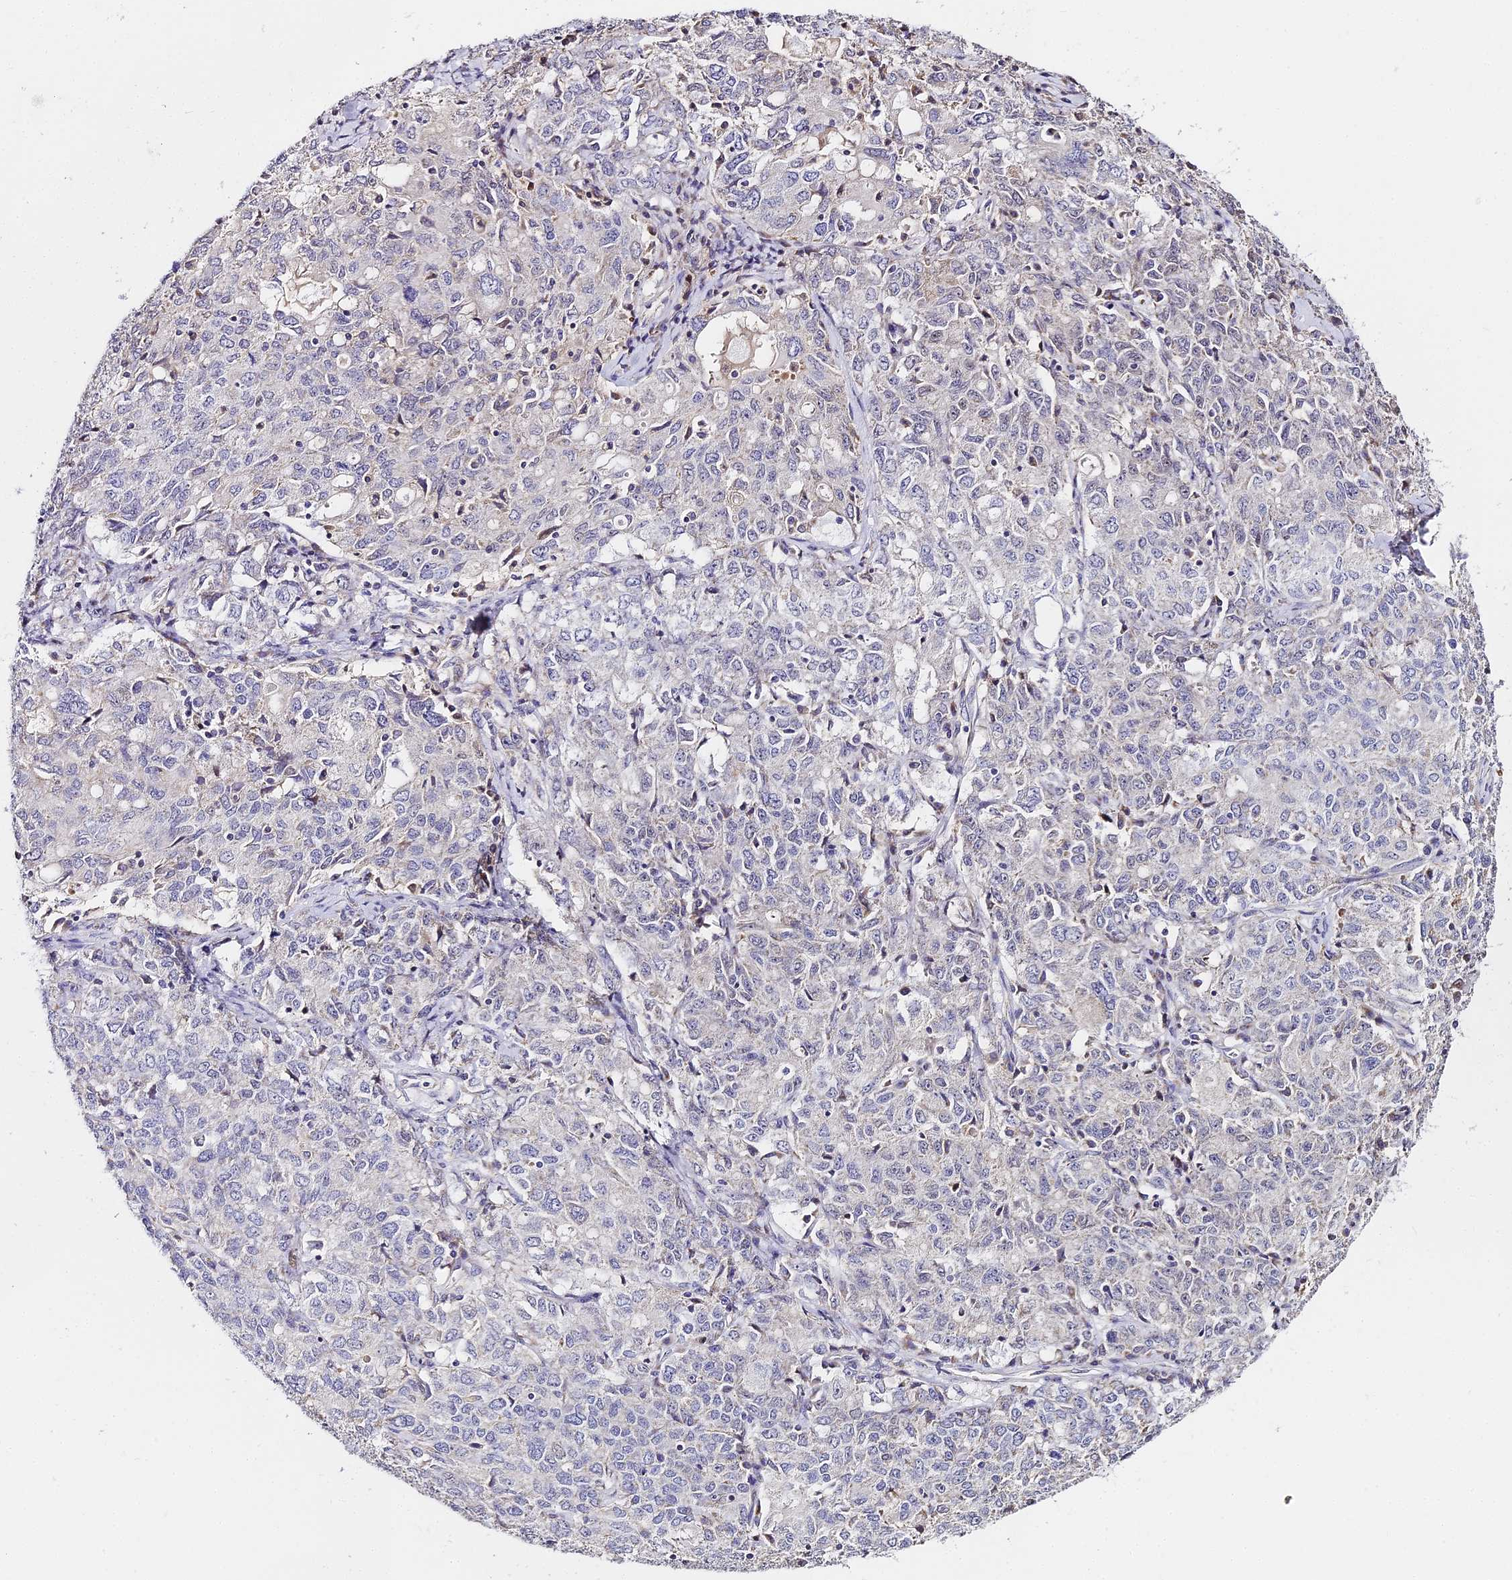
{"staining": {"intensity": "negative", "quantity": "none", "location": "none"}, "tissue": "ovarian cancer", "cell_type": "Tumor cells", "image_type": "cancer", "snomed": [{"axis": "morphology", "description": "Carcinoma, endometroid"}, {"axis": "topography", "description": "Ovary"}], "caption": "DAB (3,3'-diaminobenzidine) immunohistochemical staining of endometroid carcinoma (ovarian) shows no significant positivity in tumor cells.", "gene": "SERP1", "patient": {"sex": "female", "age": 62}}